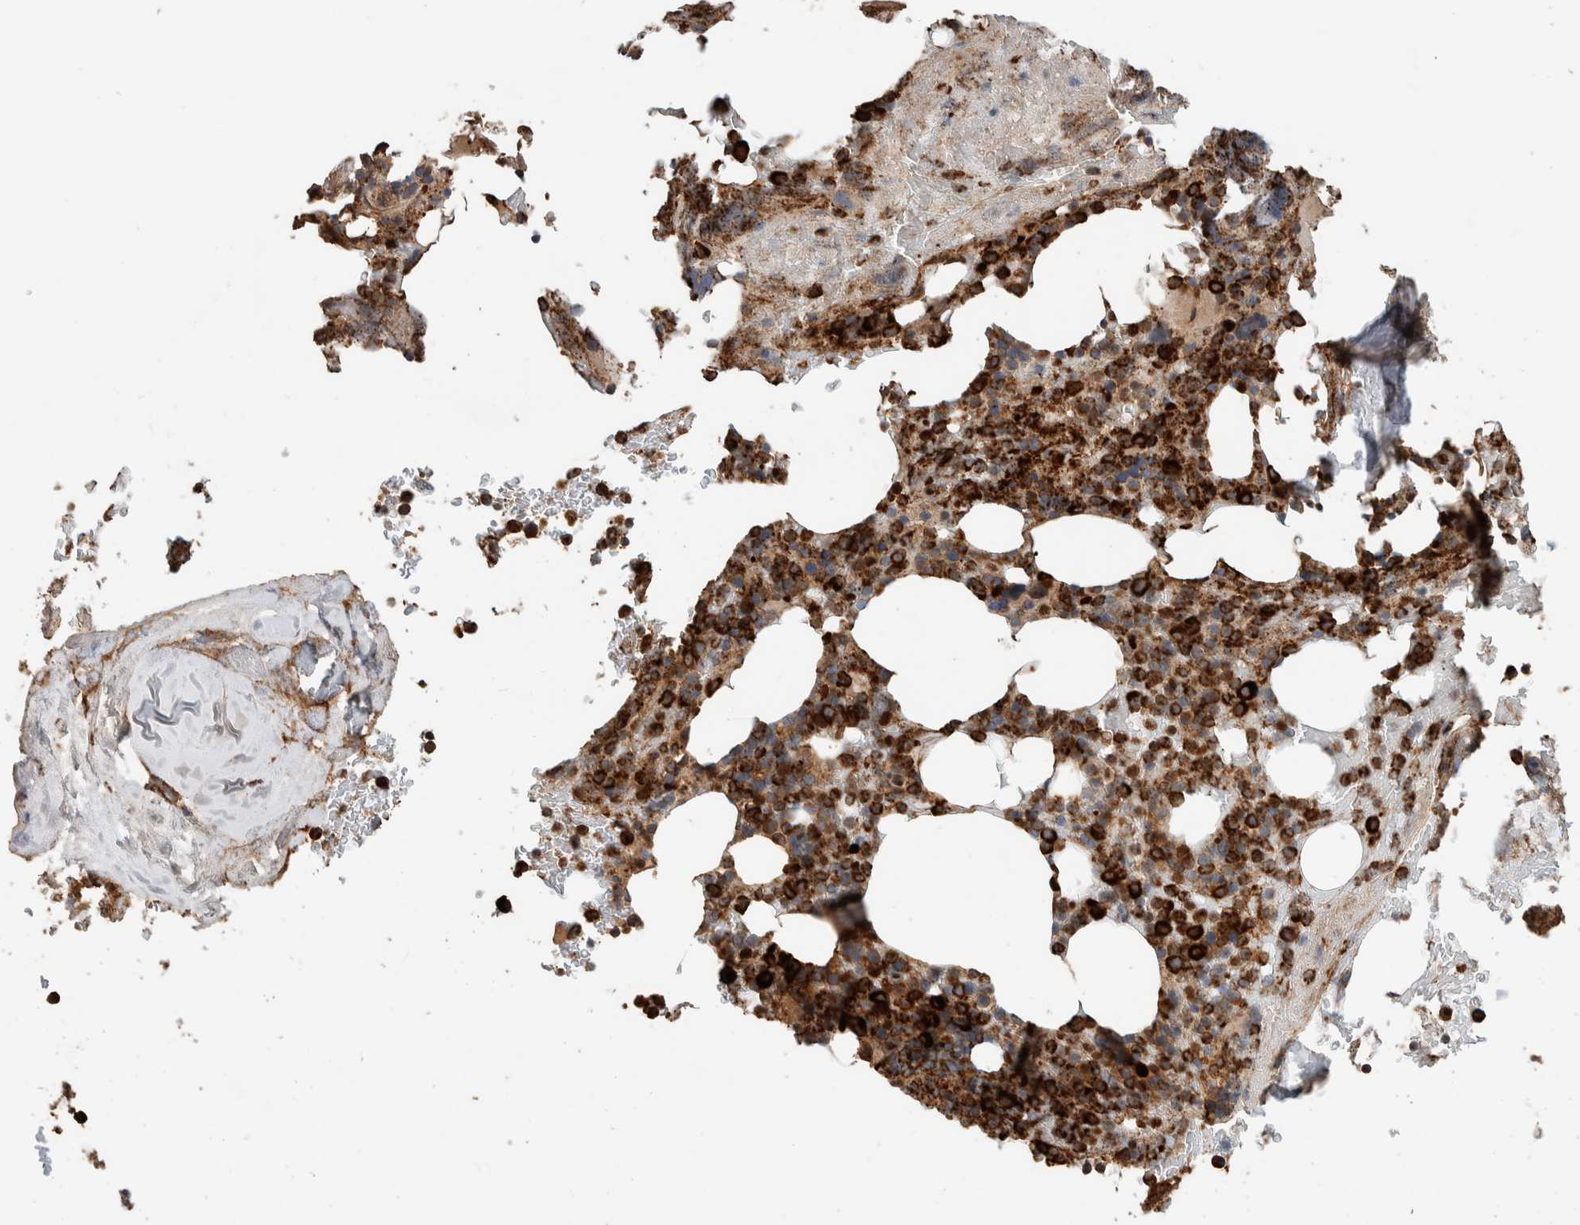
{"staining": {"intensity": "strong", "quantity": ">75%", "location": "cytoplasmic/membranous"}, "tissue": "bone marrow", "cell_type": "Hematopoietic cells", "image_type": "normal", "snomed": [{"axis": "morphology", "description": "Normal tissue, NOS"}, {"axis": "topography", "description": "Bone marrow"}], "caption": "Immunohistochemical staining of normal human bone marrow shows high levels of strong cytoplasmic/membranous positivity in about >75% of hematopoietic cells.", "gene": "VPS53", "patient": {"sex": "female", "age": 66}}